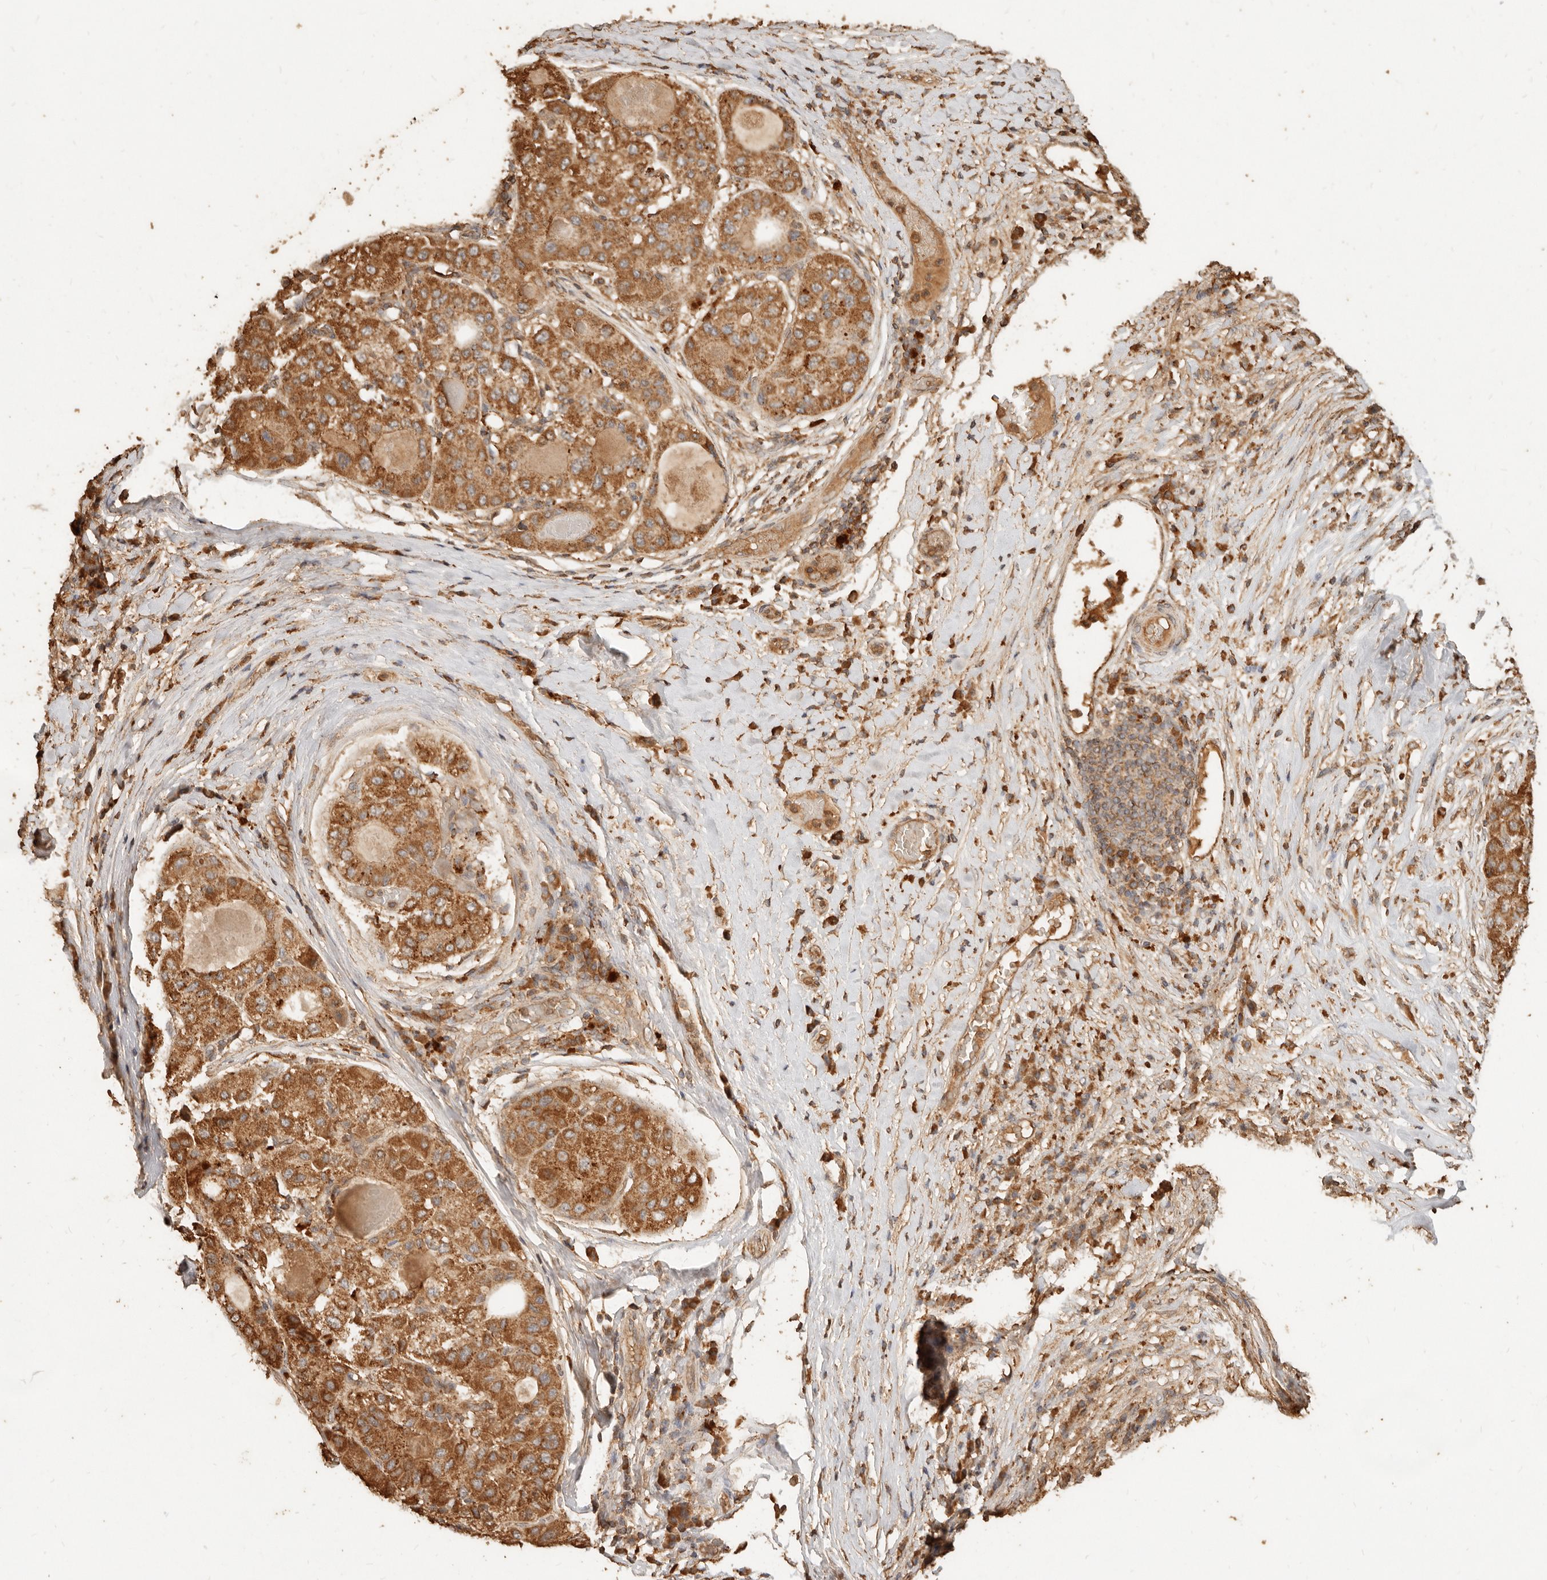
{"staining": {"intensity": "strong", "quantity": ">75%", "location": "cytoplasmic/membranous"}, "tissue": "liver cancer", "cell_type": "Tumor cells", "image_type": "cancer", "snomed": [{"axis": "morphology", "description": "Carcinoma, Hepatocellular, NOS"}, {"axis": "topography", "description": "Liver"}], "caption": "A brown stain shows strong cytoplasmic/membranous expression of a protein in hepatocellular carcinoma (liver) tumor cells.", "gene": "FAM180B", "patient": {"sex": "male", "age": 80}}